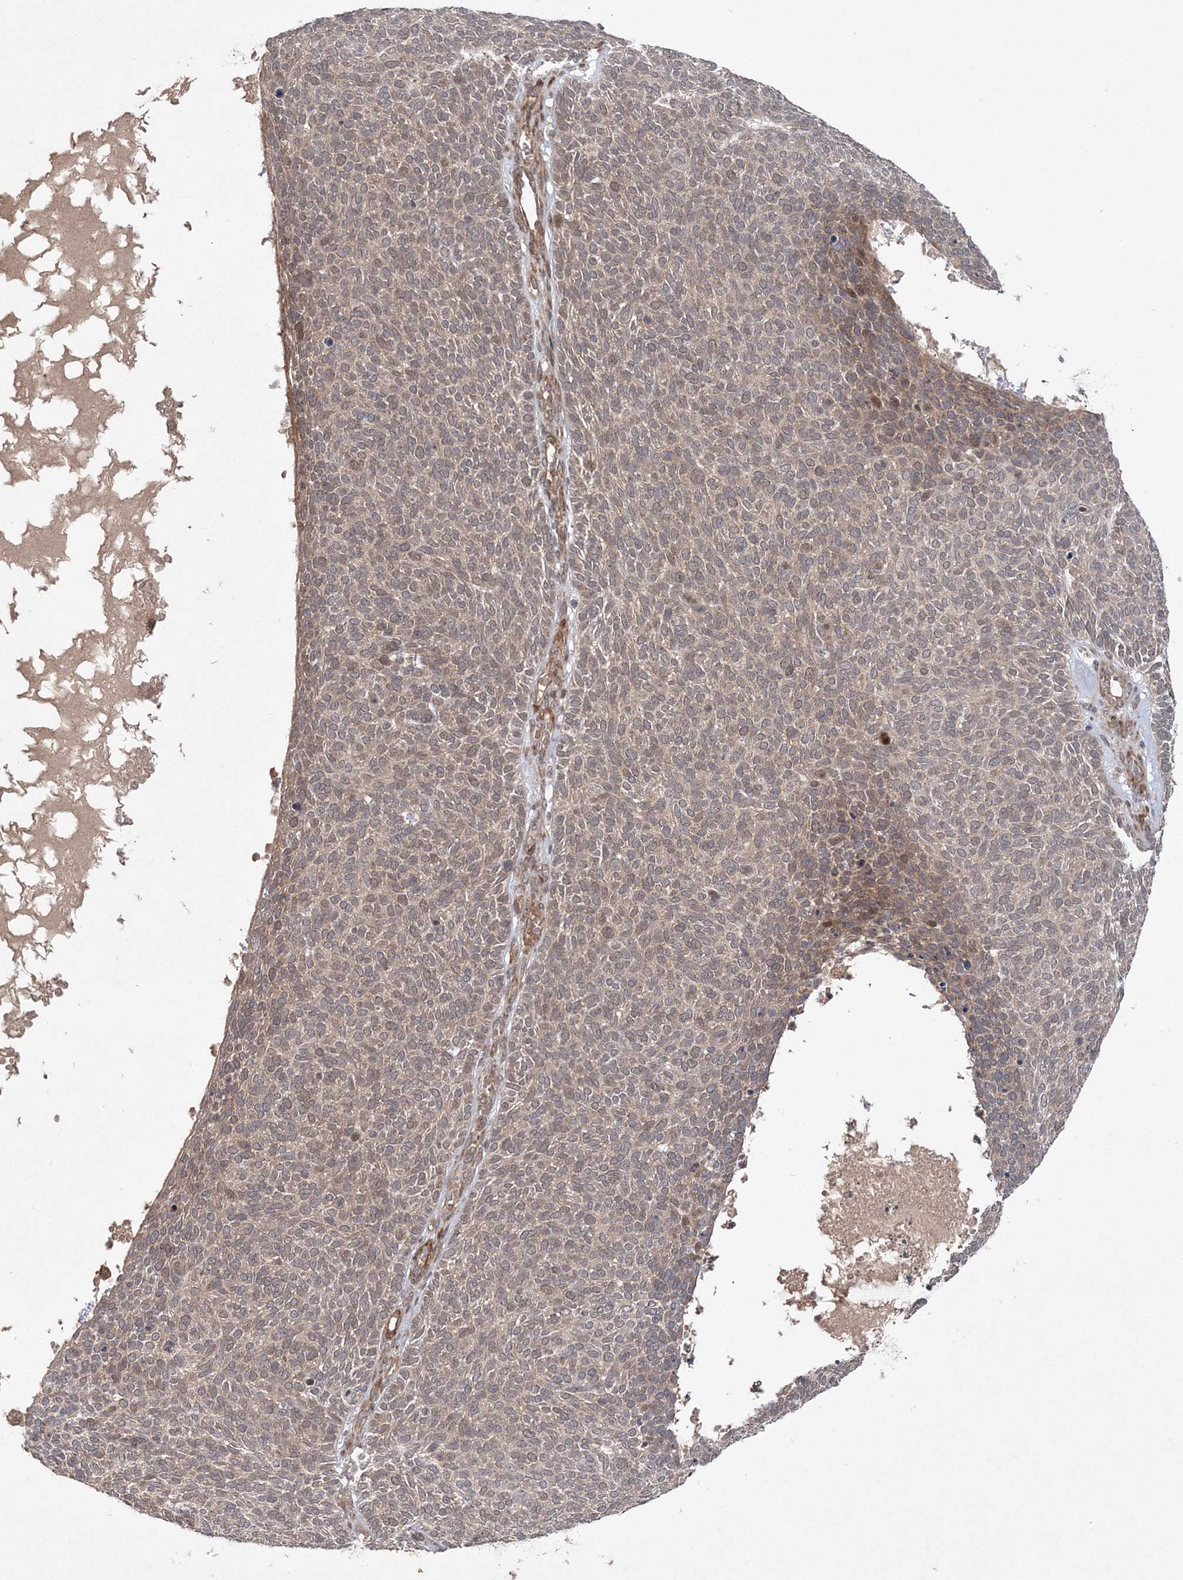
{"staining": {"intensity": "weak", "quantity": "25%-75%", "location": "cytoplasmic/membranous"}, "tissue": "skin cancer", "cell_type": "Tumor cells", "image_type": "cancer", "snomed": [{"axis": "morphology", "description": "Squamous cell carcinoma, NOS"}, {"axis": "topography", "description": "Skin"}], "caption": "This photomicrograph shows skin cancer stained with immunohistochemistry to label a protein in brown. The cytoplasmic/membranous of tumor cells show weak positivity for the protein. Nuclei are counter-stained blue.", "gene": "UBTD2", "patient": {"sex": "female", "age": 90}}